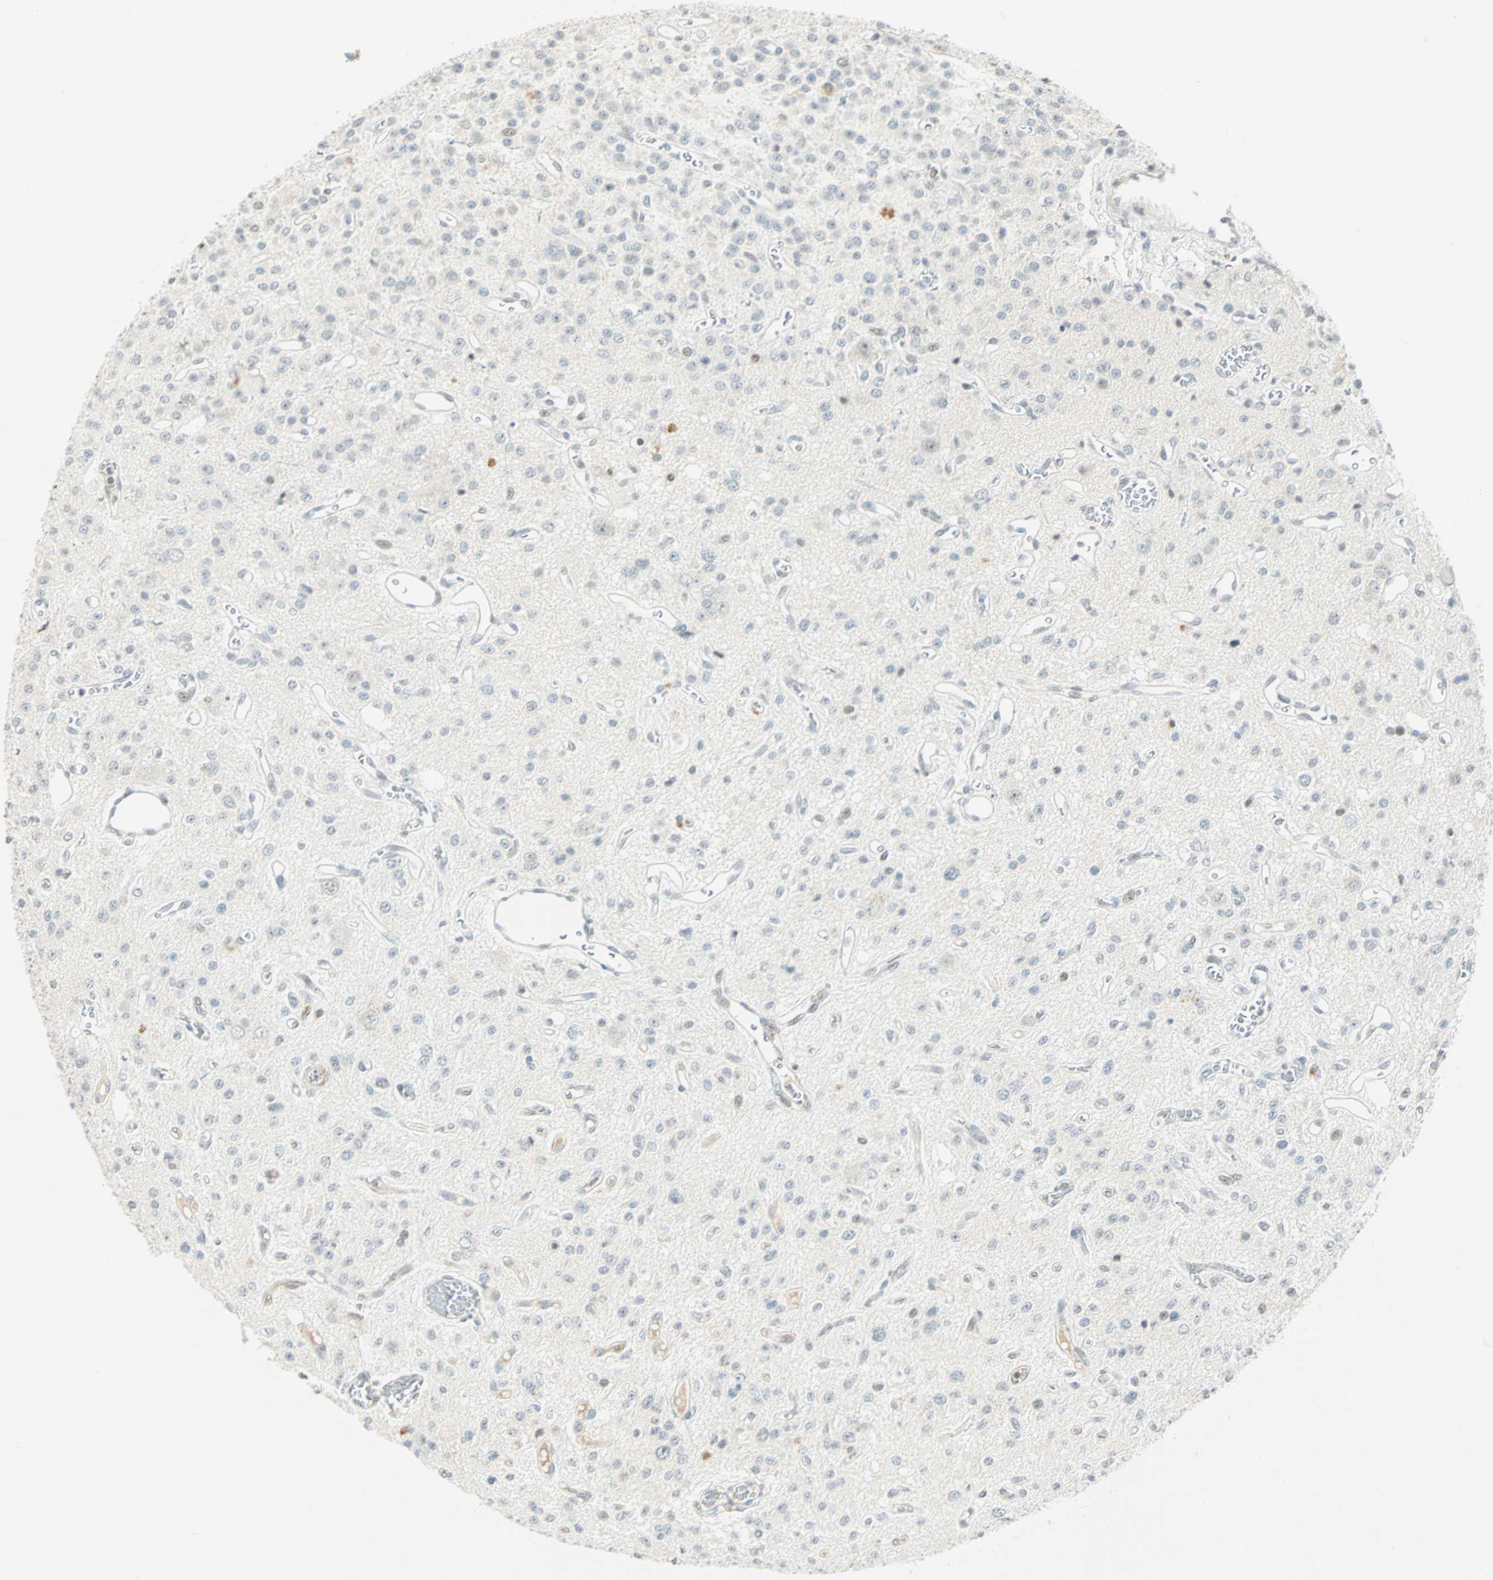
{"staining": {"intensity": "weak", "quantity": "<25%", "location": "nuclear"}, "tissue": "glioma", "cell_type": "Tumor cells", "image_type": "cancer", "snomed": [{"axis": "morphology", "description": "Glioma, malignant, Low grade"}, {"axis": "topography", "description": "Brain"}], "caption": "High magnification brightfield microscopy of glioma stained with DAB (3,3'-diaminobenzidine) (brown) and counterstained with hematoxylin (blue): tumor cells show no significant positivity.", "gene": "SMAD3", "patient": {"sex": "male", "age": 38}}